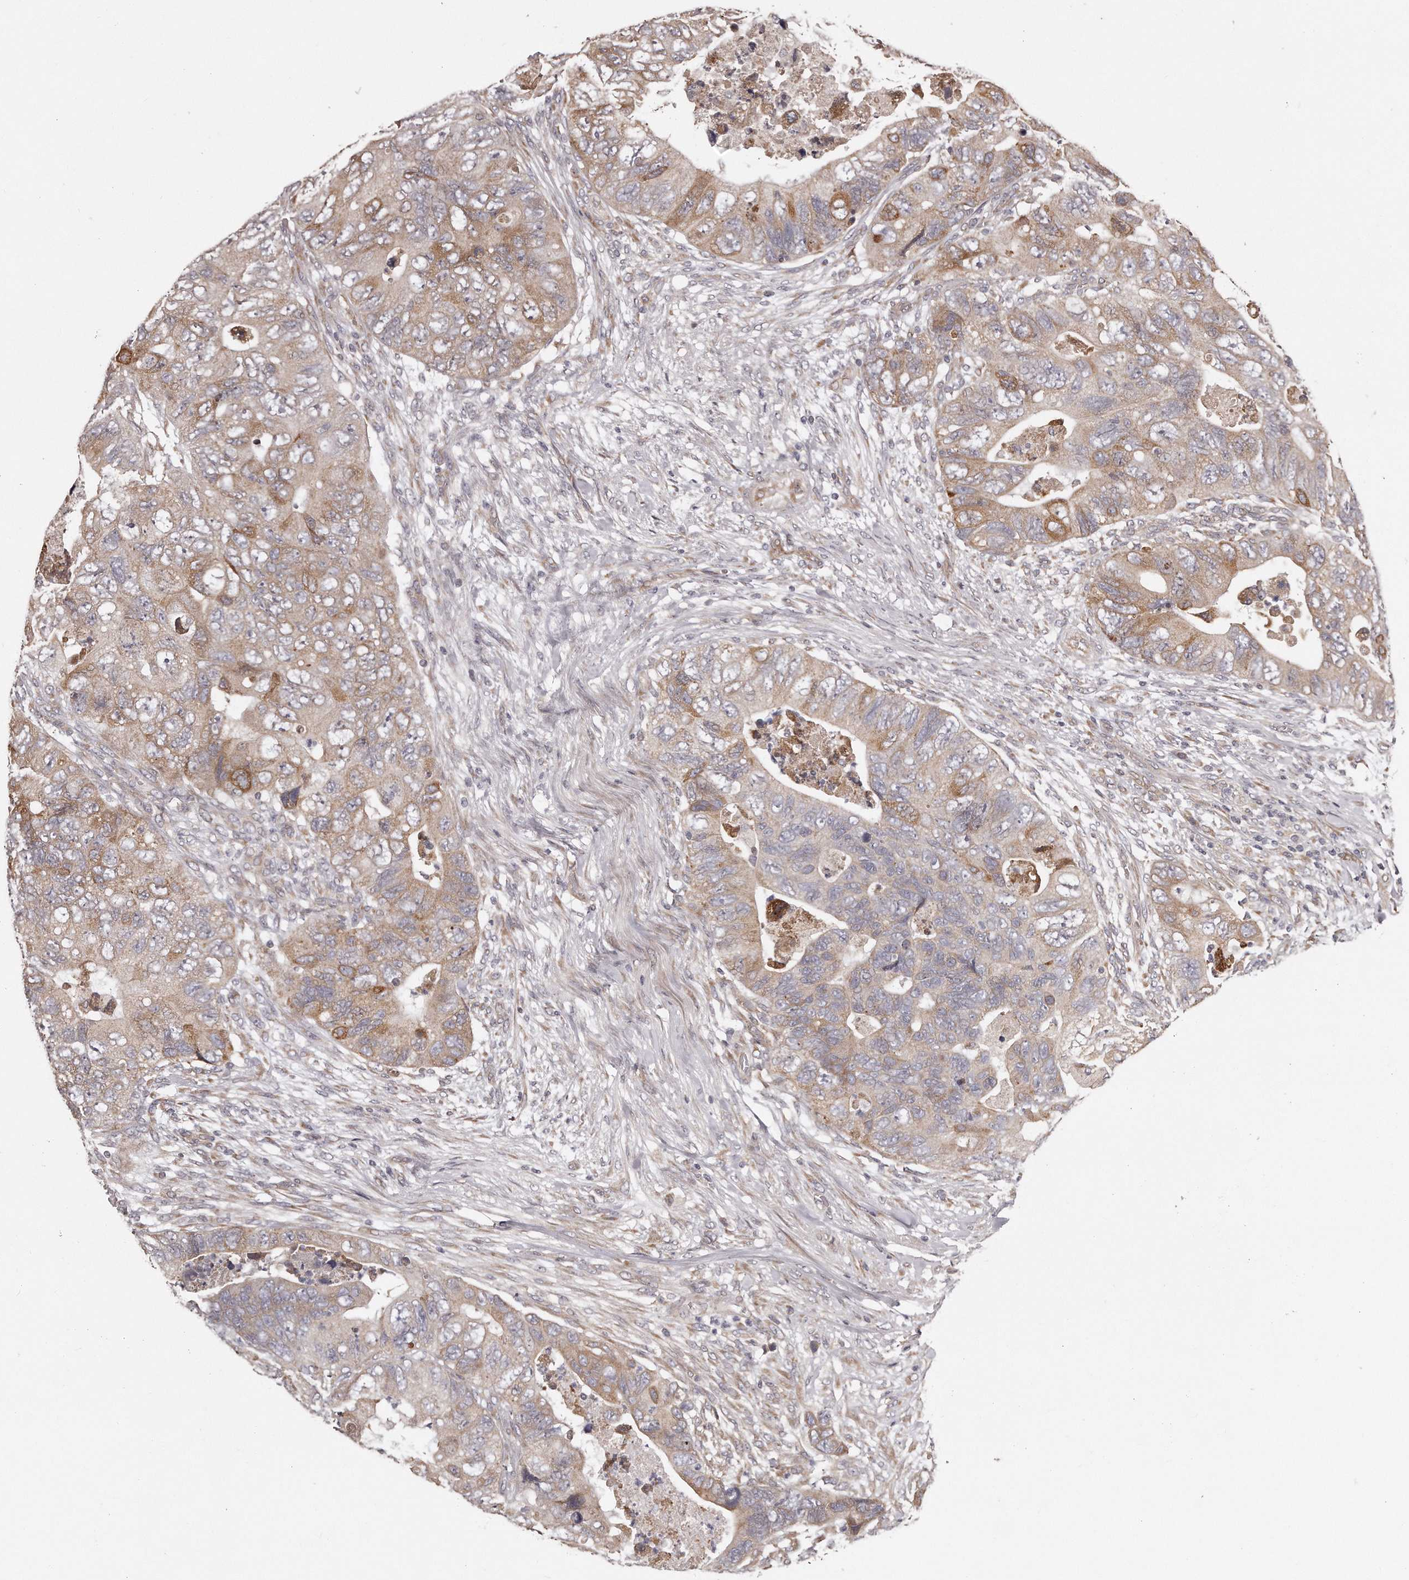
{"staining": {"intensity": "moderate", "quantity": "25%-75%", "location": "cytoplasmic/membranous"}, "tissue": "colorectal cancer", "cell_type": "Tumor cells", "image_type": "cancer", "snomed": [{"axis": "morphology", "description": "Adenocarcinoma, NOS"}, {"axis": "topography", "description": "Rectum"}], "caption": "Human adenocarcinoma (colorectal) stained with a protein marker demonstrates moderate staining in tumor cells.", "gene": "TRAPPC14", "patient": {"sex": "male", "age": 63}}